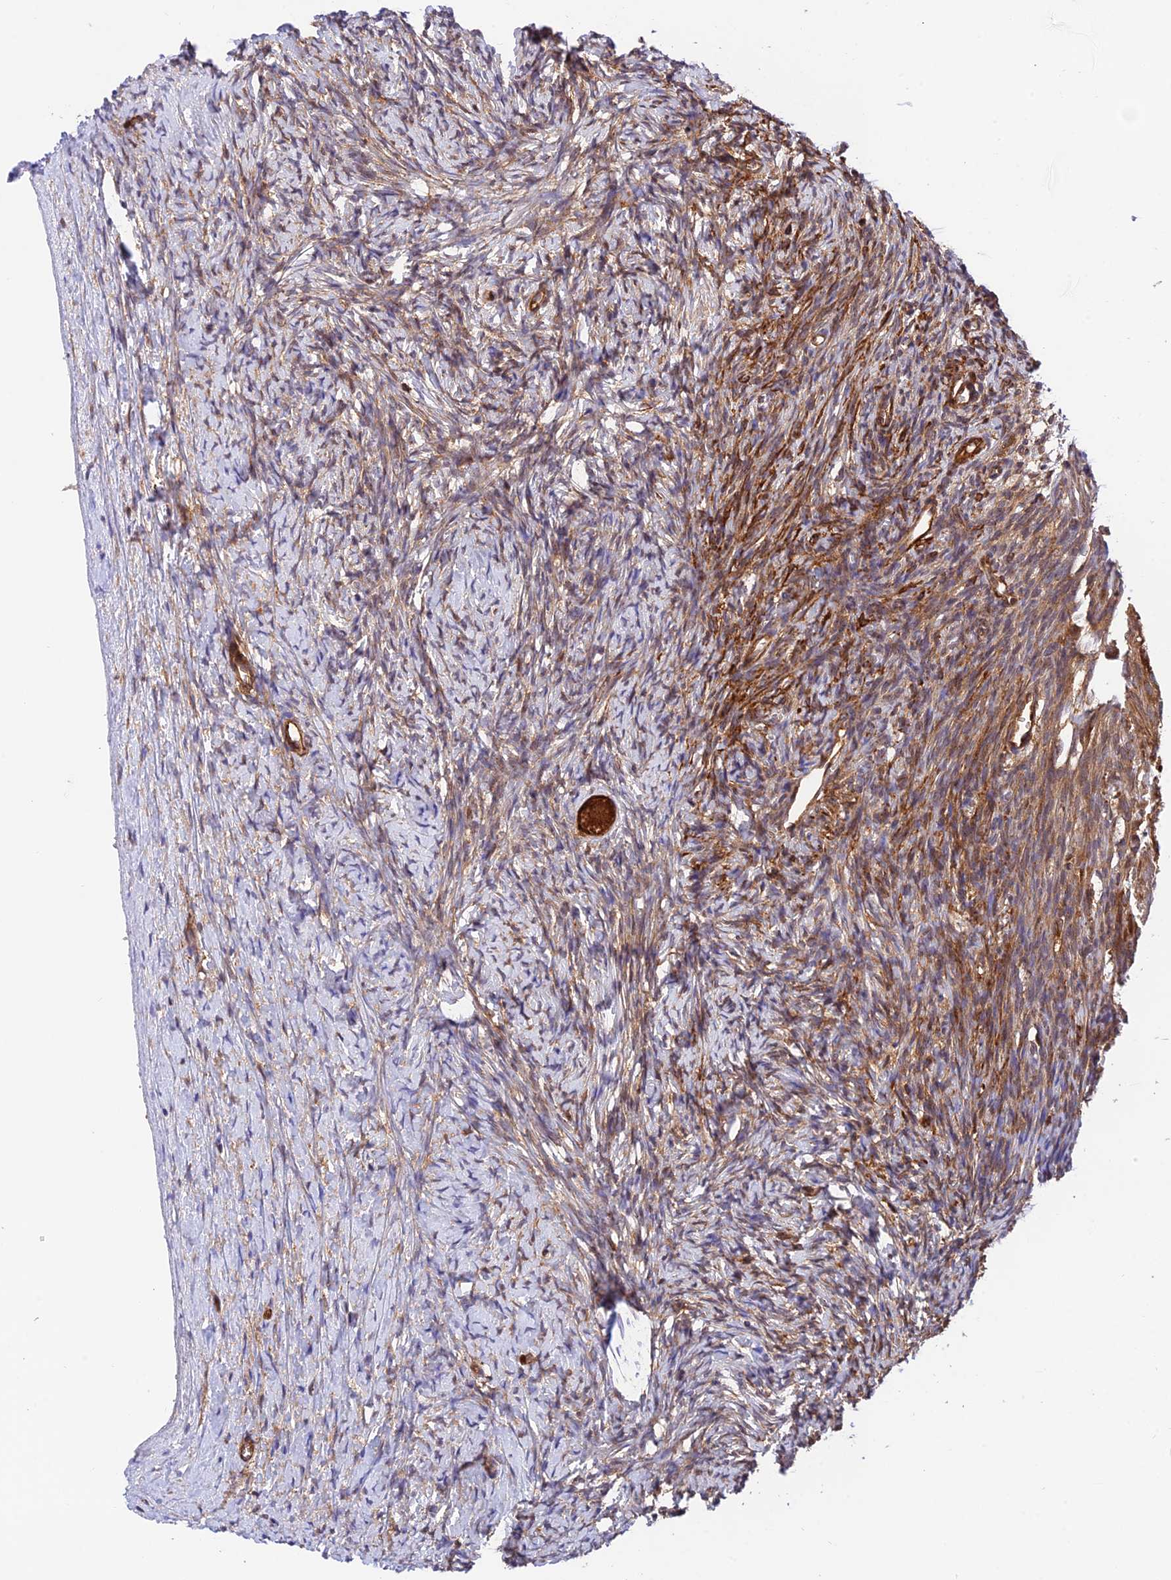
{"staining": {"intensity": "strong", "quantity": ">75%", "location": "cytoplasmic/membranous"}, "tissue": "ovary", "cell_type": "Follicle cells", "image_type": "normal", "snomed": [{"axis": "morphology", "description": "Normal tissue, NOS"}, {"axis": "morphology", "description": "Developmental malformation"}, {"axis": "topography", "description": "Ovary"}], "caption": "Protein staining of unremarkable ovary demonstrates strong cytoplasmic/membranous positivity in approximately >75% of follicle cells. The protein of interest is shown in brown color, while the nuclei are stained blue.", "gene": "EVI5L", "patient": {"sex": "female", "age": 39}}